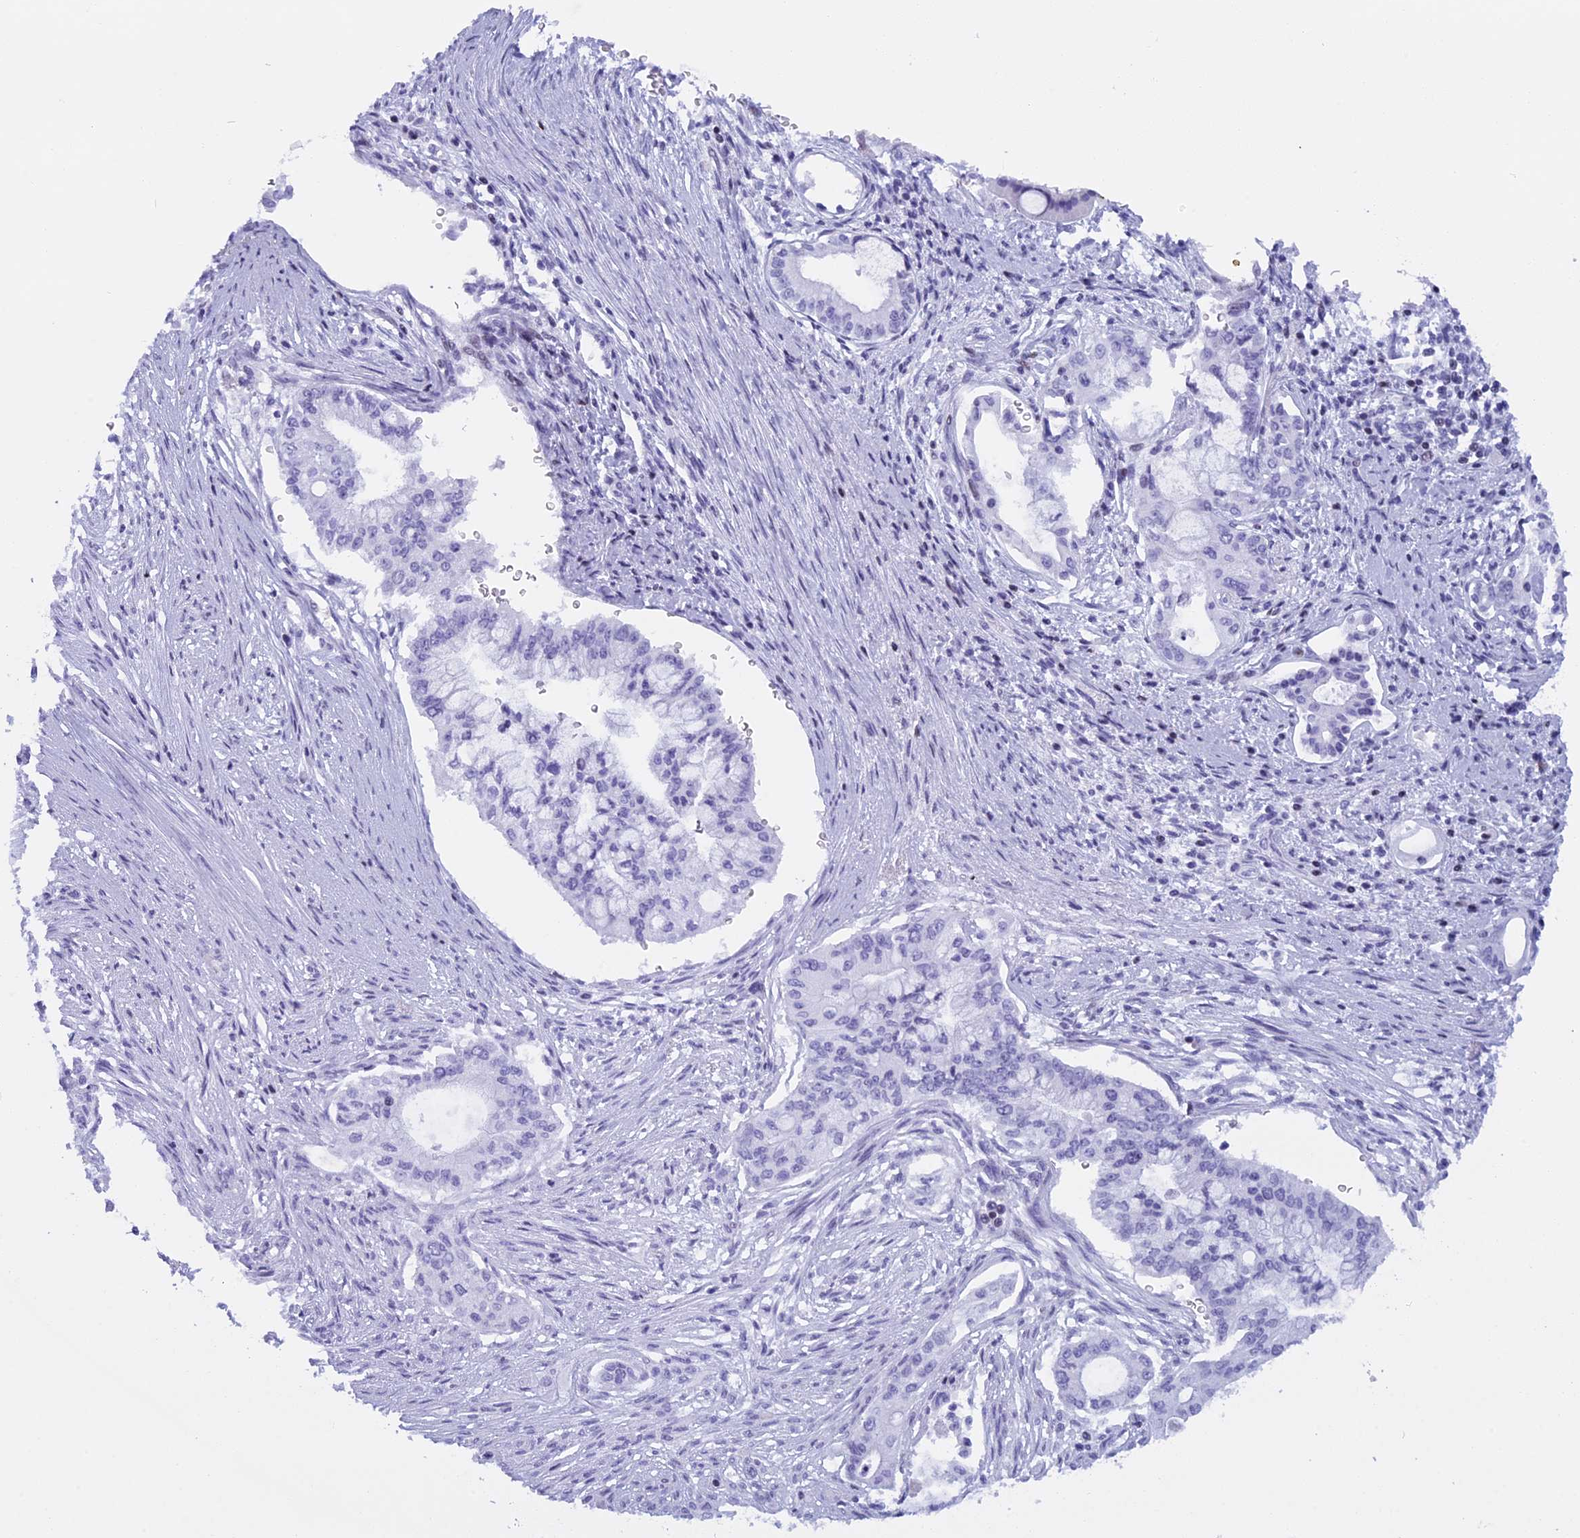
{"staining": {"intensity": "negative", "quantity": "none", "location": "none"}, "tissue": "pancreatic cancer", "cell_type": "Tumor cells", "image_type": "cancer", "snomed": [{"axis": "morphology", "description": "Adenocarcinoma, NOS"}, {"axis": "topography", "description": "Pancreas"}], "caption": "Tumor cells show no significant protein staining in pancreatic cancer. (DAB (3,3'-diaminobenzidine) immunohistochemistry visualized using brightfield microscopy, high magnification).", "gene": "KCTD21", "patient": {"sex": "male", "age": 46}}